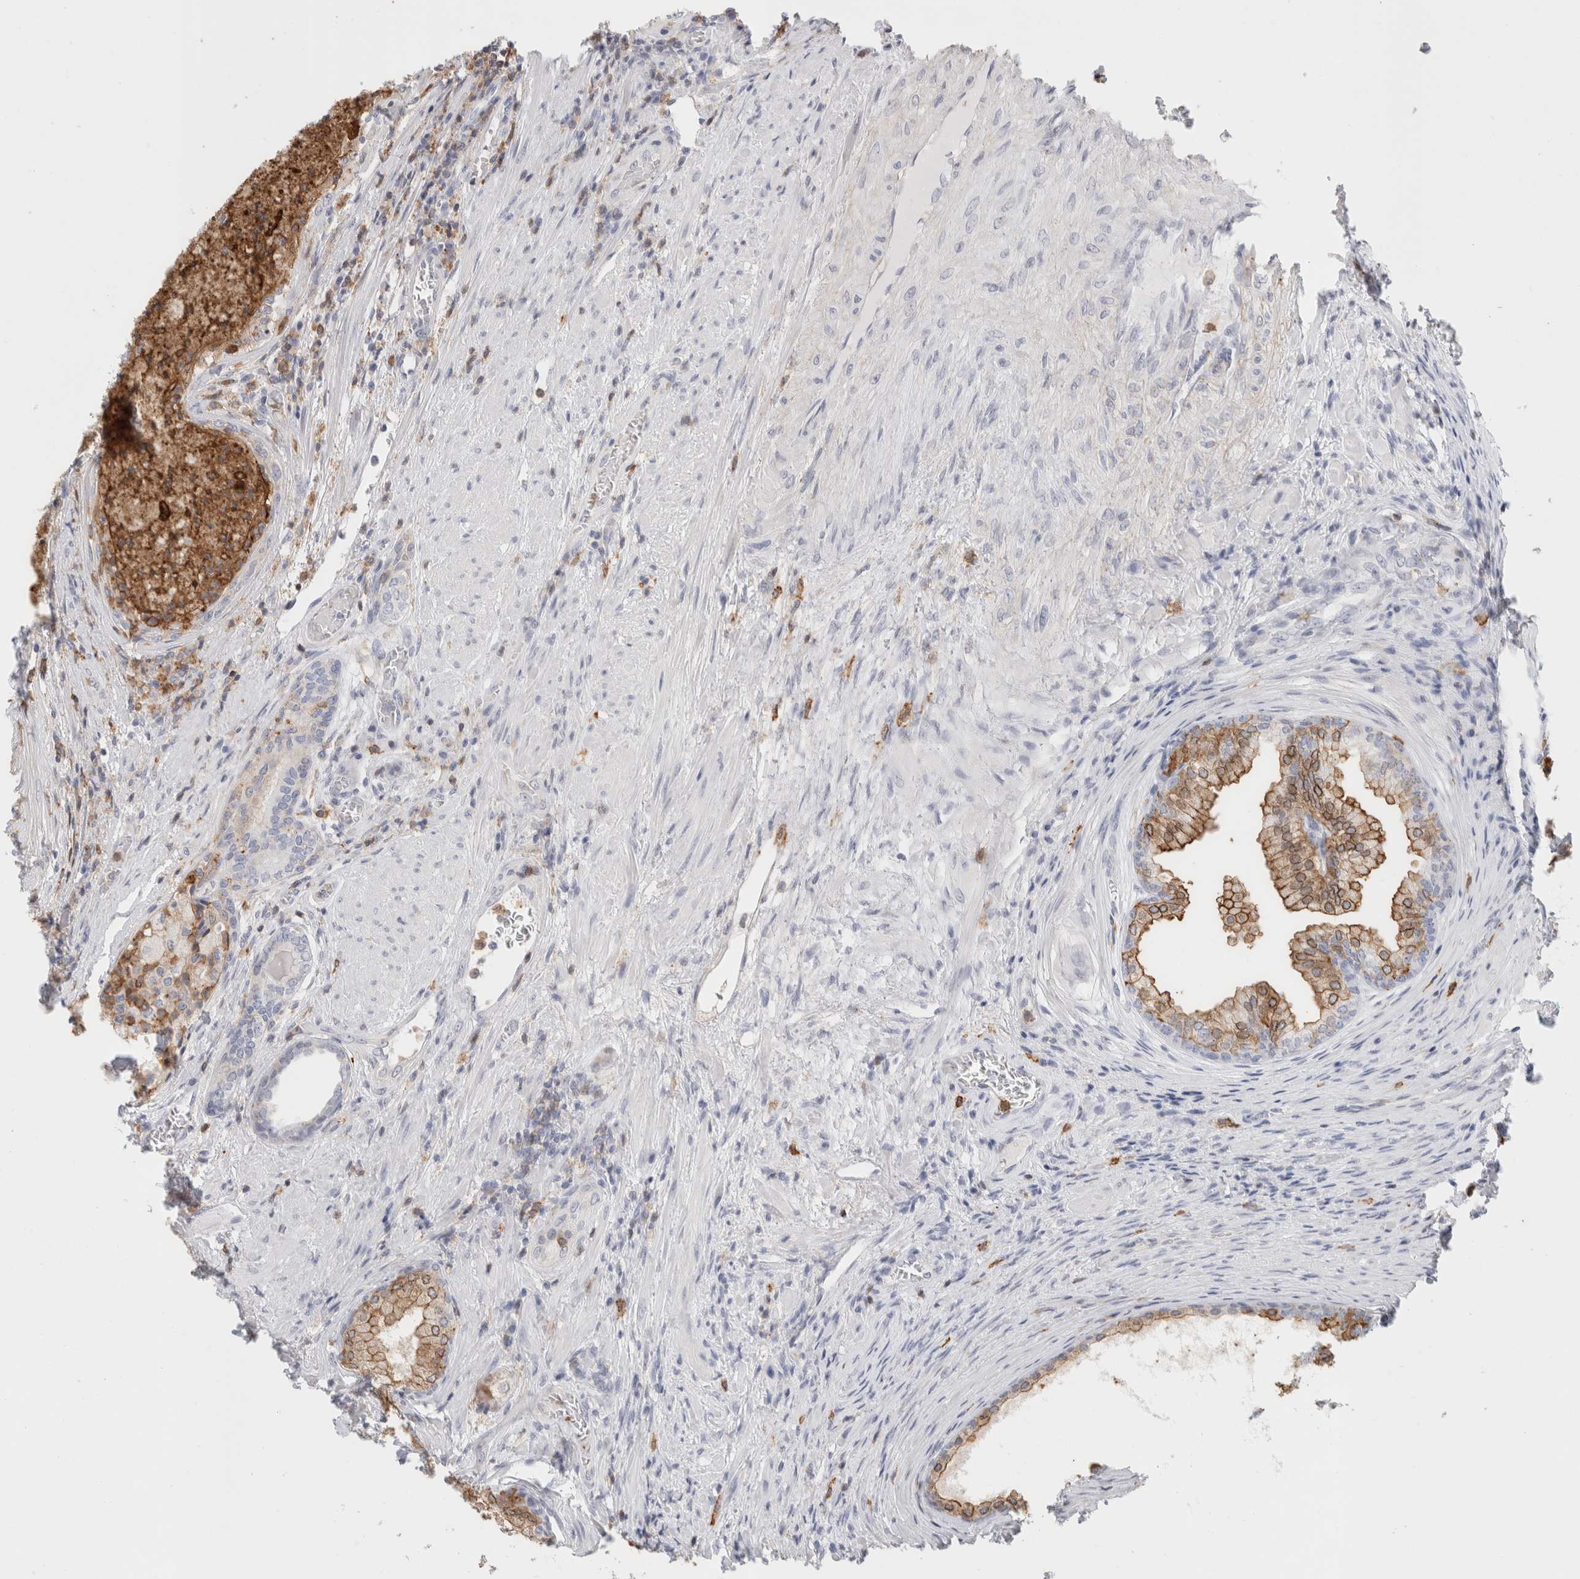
{"staining": {"intensity": "moderate", "quantity": ">75%", "location": "cytoplasmic/membranous"}, "tissue": "prostate", "cell_type": "Glandular cells", "image_type": "normal", "snomed": [{"axis": "morphology", "description": "Normal tissue, NOS"}, {"axis": "topography", "description": "Prostate"}], "caption": "Protein expression analysis of benign prostate shows moderate cytoplasmic/membranous staining in about >75% of glandular cells.", "gene": "P2RY2", "patient": {"sex": "male", "age": 76}}